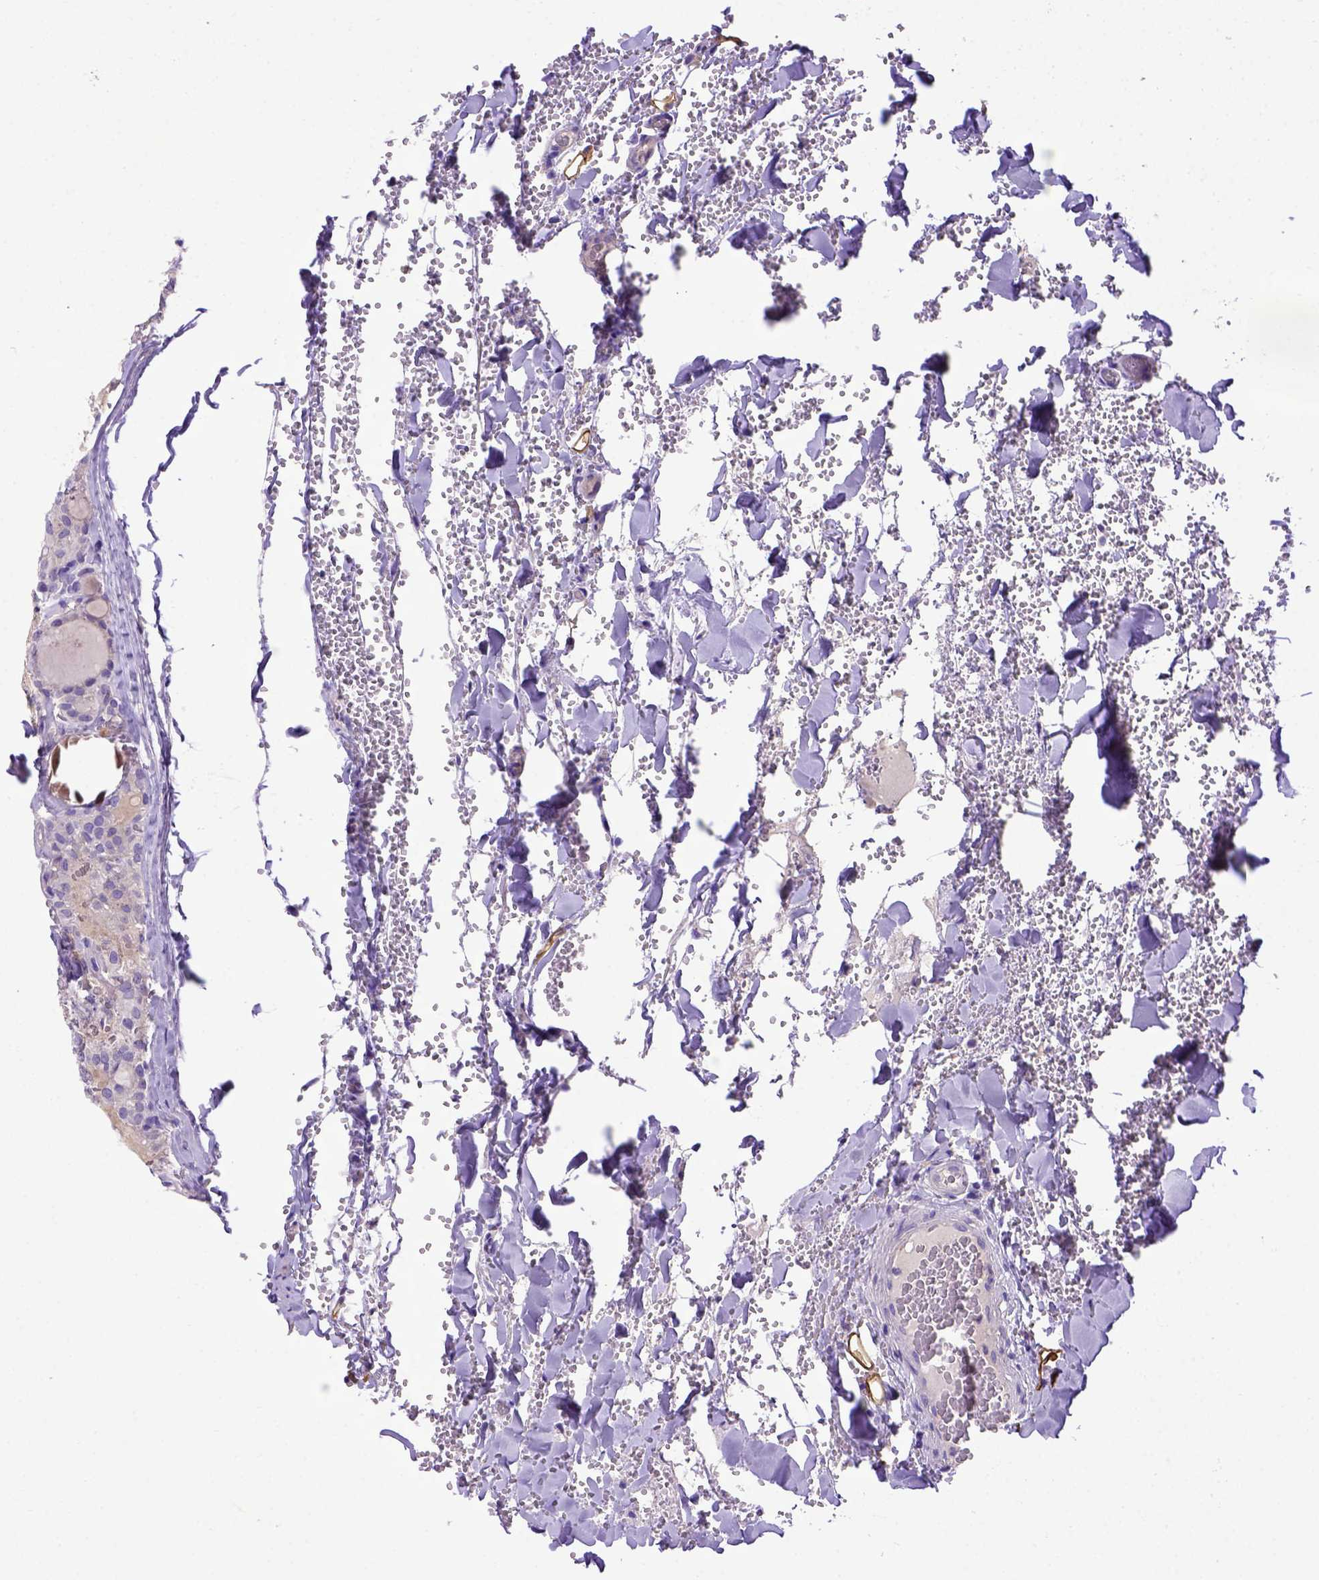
{"staining": {"intensity": "negative", "quantity": "none", "location": "none"}, "tissue": "thyroid cancer", "cell_type": "Tumor cells", "image_type": "cancer", "snomed": [{"axis": "morphology", "description": "Papillary adenocarcinoma, NOS"}, {"axis": "topography", "description": "Thyroid gland"}], "caption": "Human thyroid papillary adenocarcinoma stained for a protein using IHC shows no positivity in tumor cells.", "gene": "ADAM12", "patient": {"sex": "male", "age": 20}}